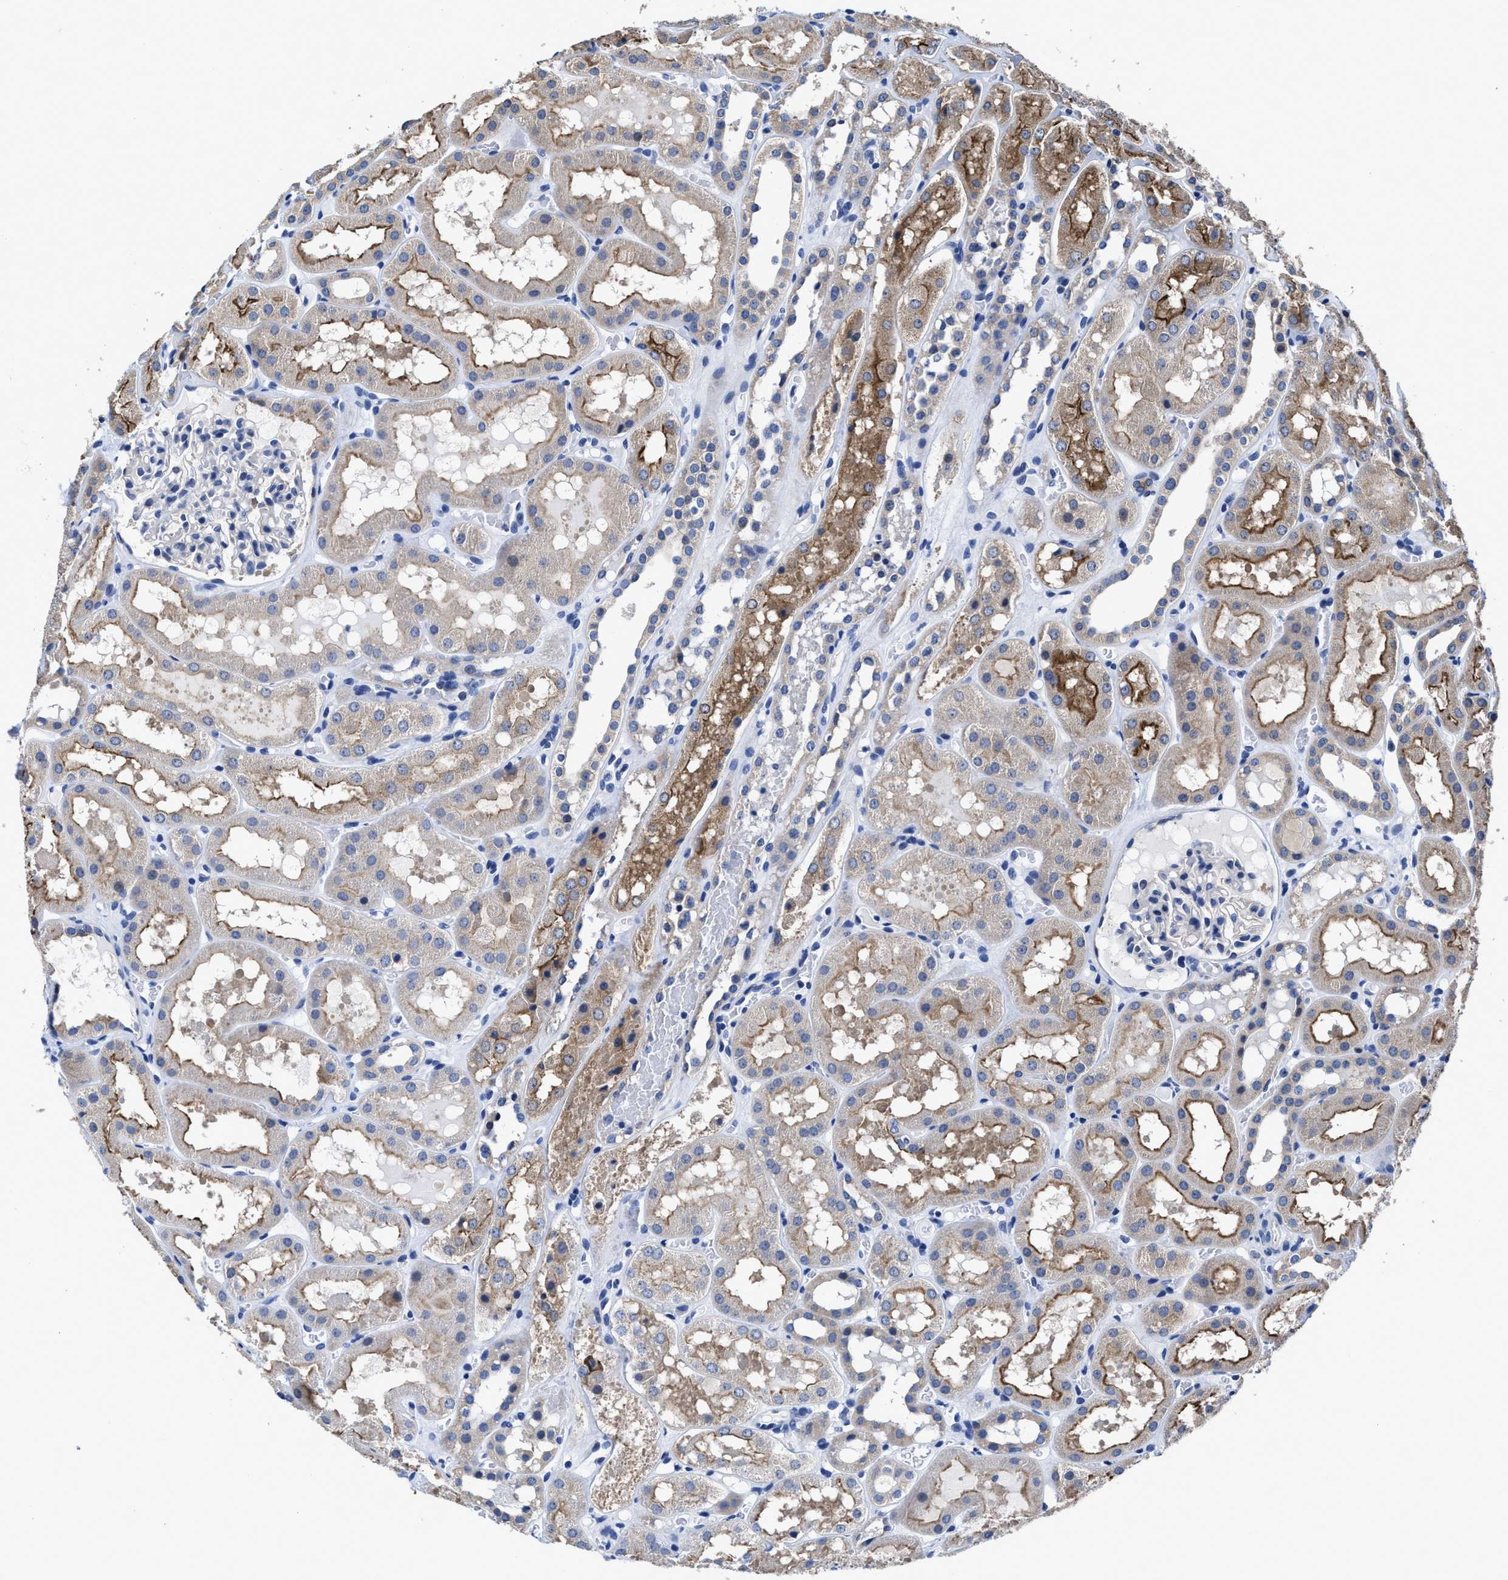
{"staining": {"intensity": "negative", "quantity": "none", "location": "none"}, "tissue": "kidney", "cell_type": "Cells in glomeruli", "image_type": "normal", "snomed": [{"axis": "morphology", "description": "Normal tissue, NOS"}, {"axis": "topography", "description": "Kidney"}, {"axis": "topography", "description": "Urinary bladder"}], "caption": "An immunohistochemistry (IHC) image of normal kidney is shown. There is no staining in cells in glomeruli of kidney.", "gene": "HOOK1", "patient": {"sex": "male", "age": 16}}